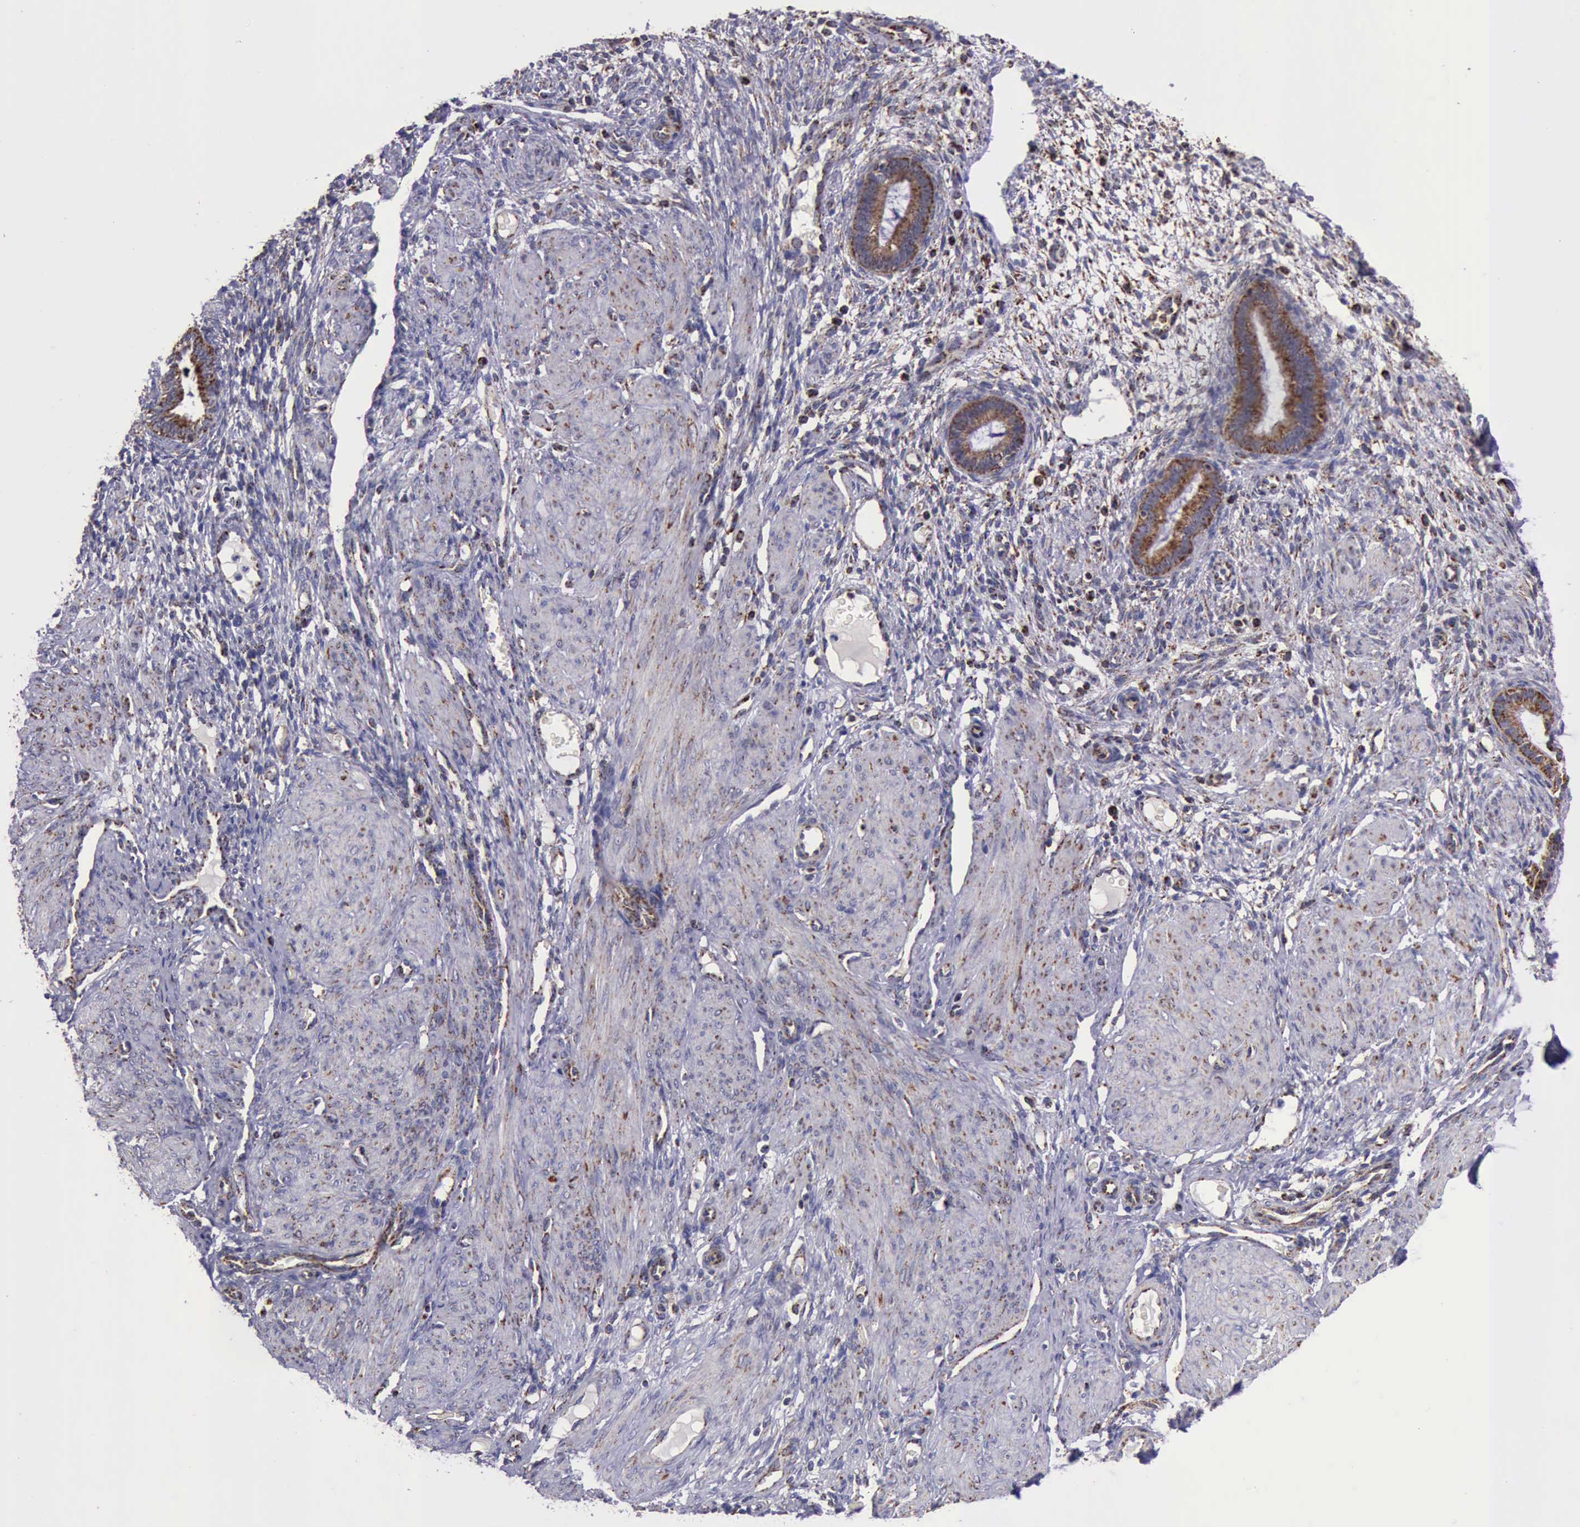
{"staining": {"intensity": "moderate", "quantity": ">75%", "location": "cytoplasmic/membranous"}, "tissue": "endometrium", "cell_type": "Cells in endometrial stroma", "image_type": "normal", "snomed": [{"axis": "morphology", "description": "Normal tissue, NOS"}, {"axis": "topography", "description": "Endometrium"}], "caption": "Immunohistochemistry (IHC) photomicrograph of benign endometrium: human endometrium stained using IHC exhibits medium levels of moderate protein expression localized specifically in the cytoplasmic/membranous of cells in endometrial stroma, appearing as a cytoplasmic/membranous brown color.", "gene": "TXN2", "patient": {"sex": "female", "age": 72}}